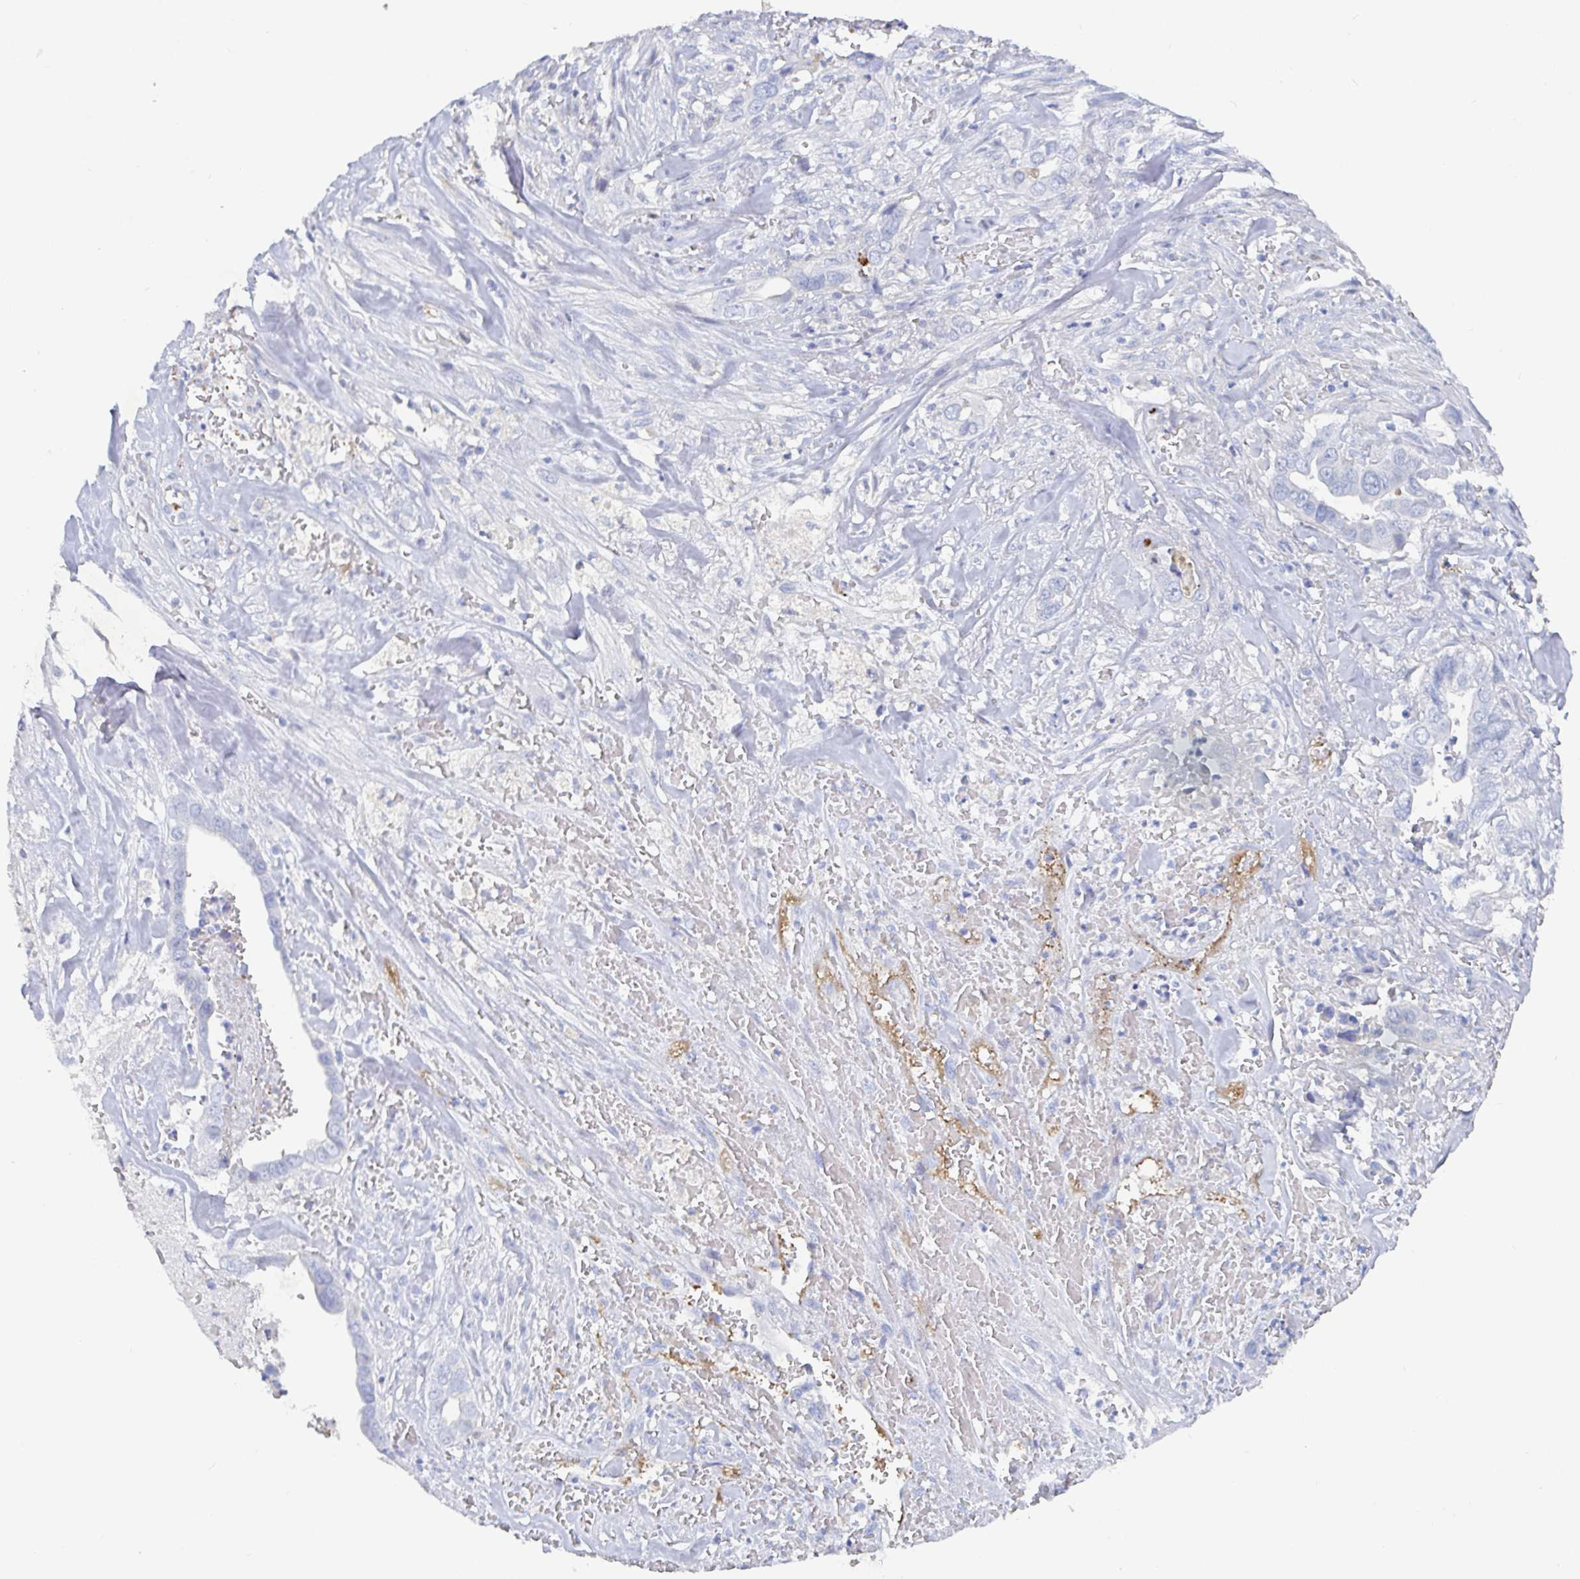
{"staining": {"intensity": "negative", "quantity": "none", "location": "none"}, "tissue": "liver cancer", "cell_type": "Tumor cells", "image_type": "cancer", "snomed": [{"axis": "morphology", "description": "Cholangiocarcinoma"}, {"axis": "topography", "description": "Liver"}], "caption": "This is an immunohistochemistry (IHC) micrograph of liver cancer (cholangiocarcinoma). There is no positivity in tumor cells.", "gene": "OR2A4", "patient": {"sex": "female", "age": 79}}